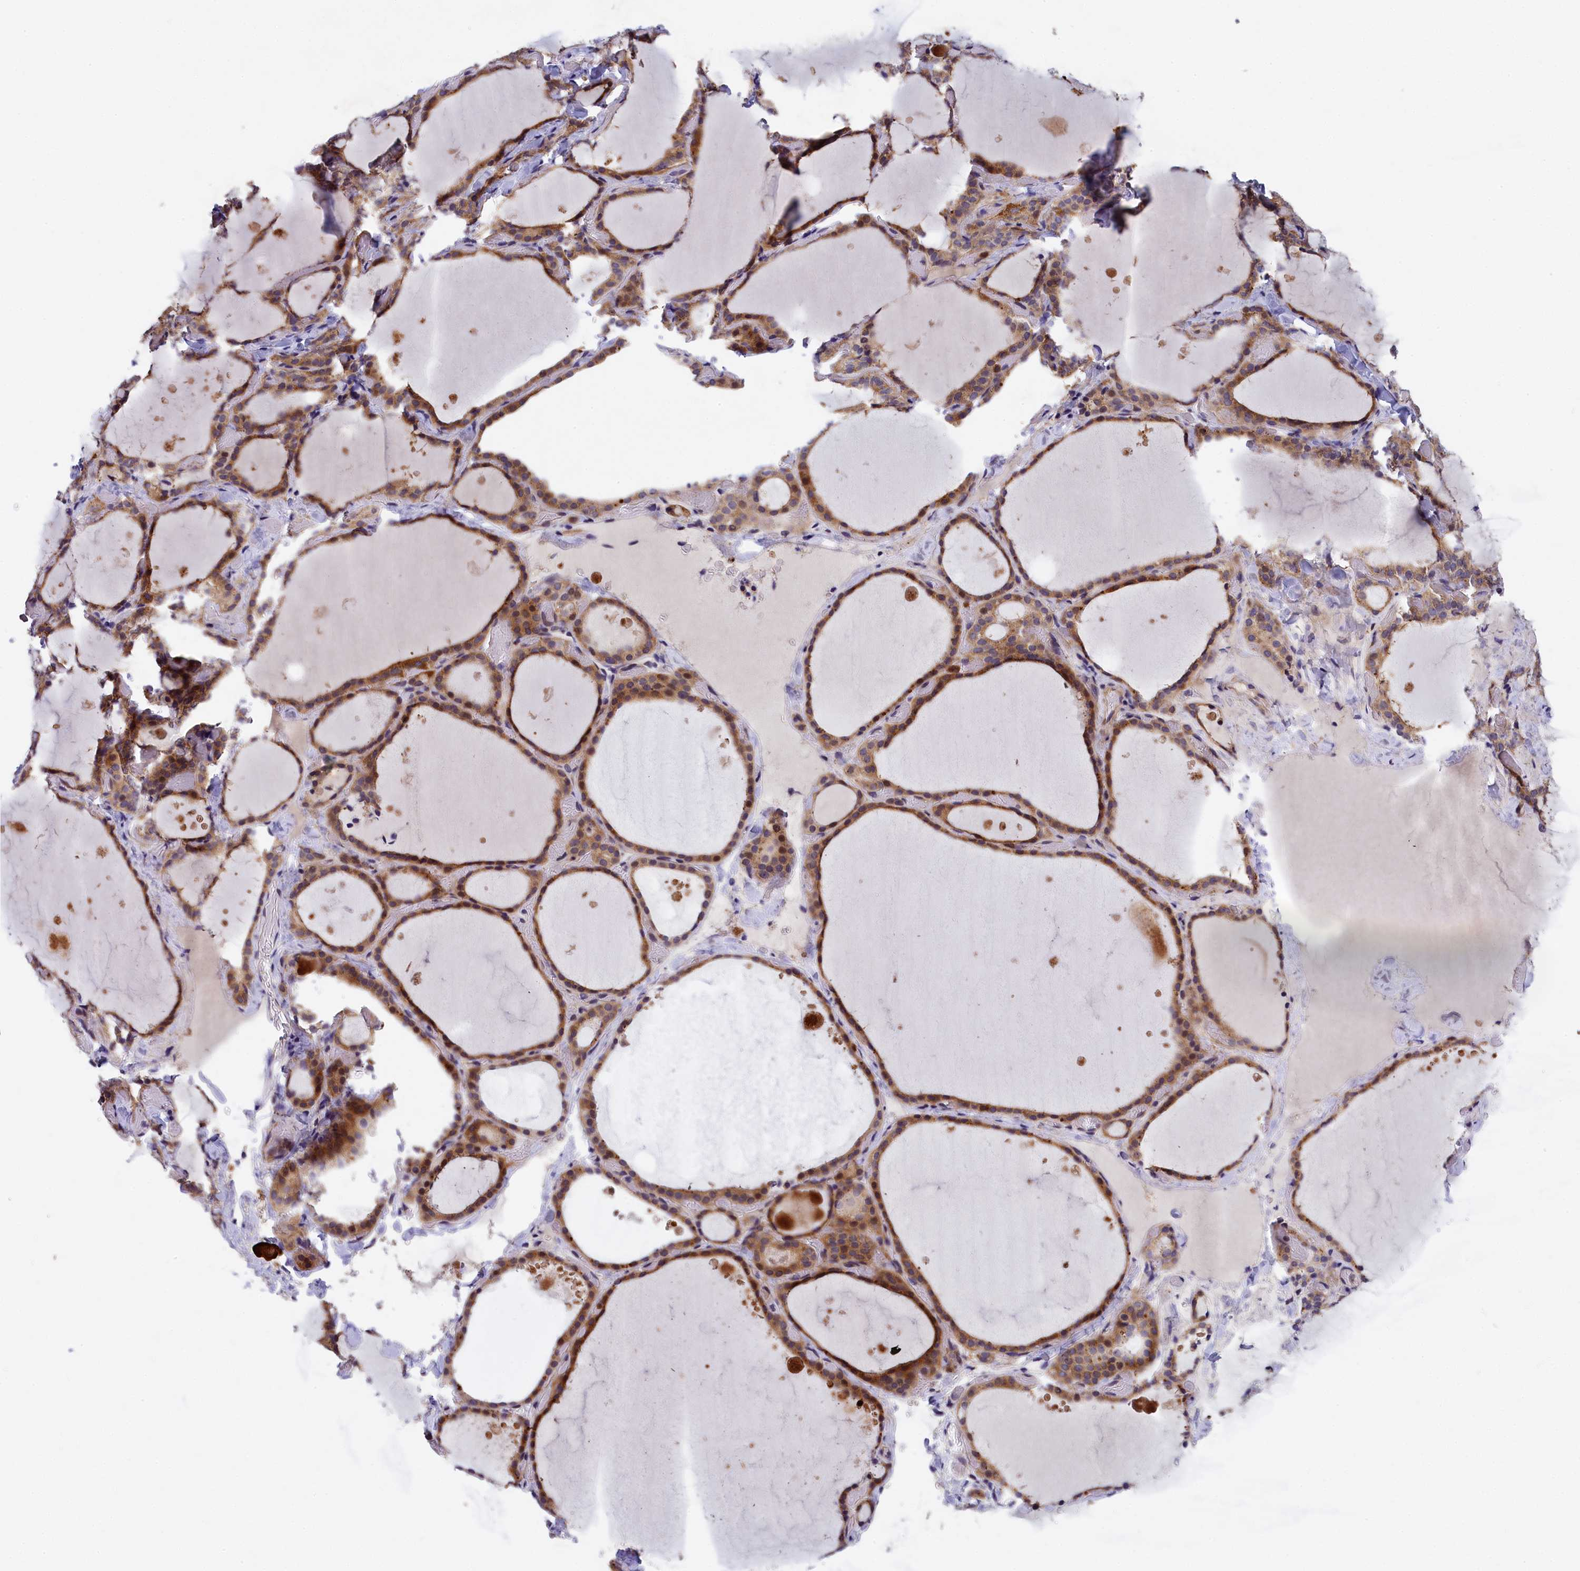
{"staining": {"intensity": "moderate", "quantity": ">75%", "location": "cytoplasmic/membranous,nuclear"}, "tissue": "thyroid gland", "cell_type": "Glandular cells", "image_type": "normal", "snomed": [{"axis": "morphology", "description": "Normal tissue, NOS"}, {"axis": "topography", "description": "Thyroid gland"}], "caption": "High-power microscopy captured an immunohistochemistry (IHC) micrograph of normal thyroid gland, revealing moderate cytoplasmic/membranous,nuclear positivity in about >75% of glandular cells. (DAB (3,3'-diaminobenzidine) IHC with brightfield microscopy, high magnification).", "gene": "NAIP", "patient": {"sex": "female", "age": 44}}